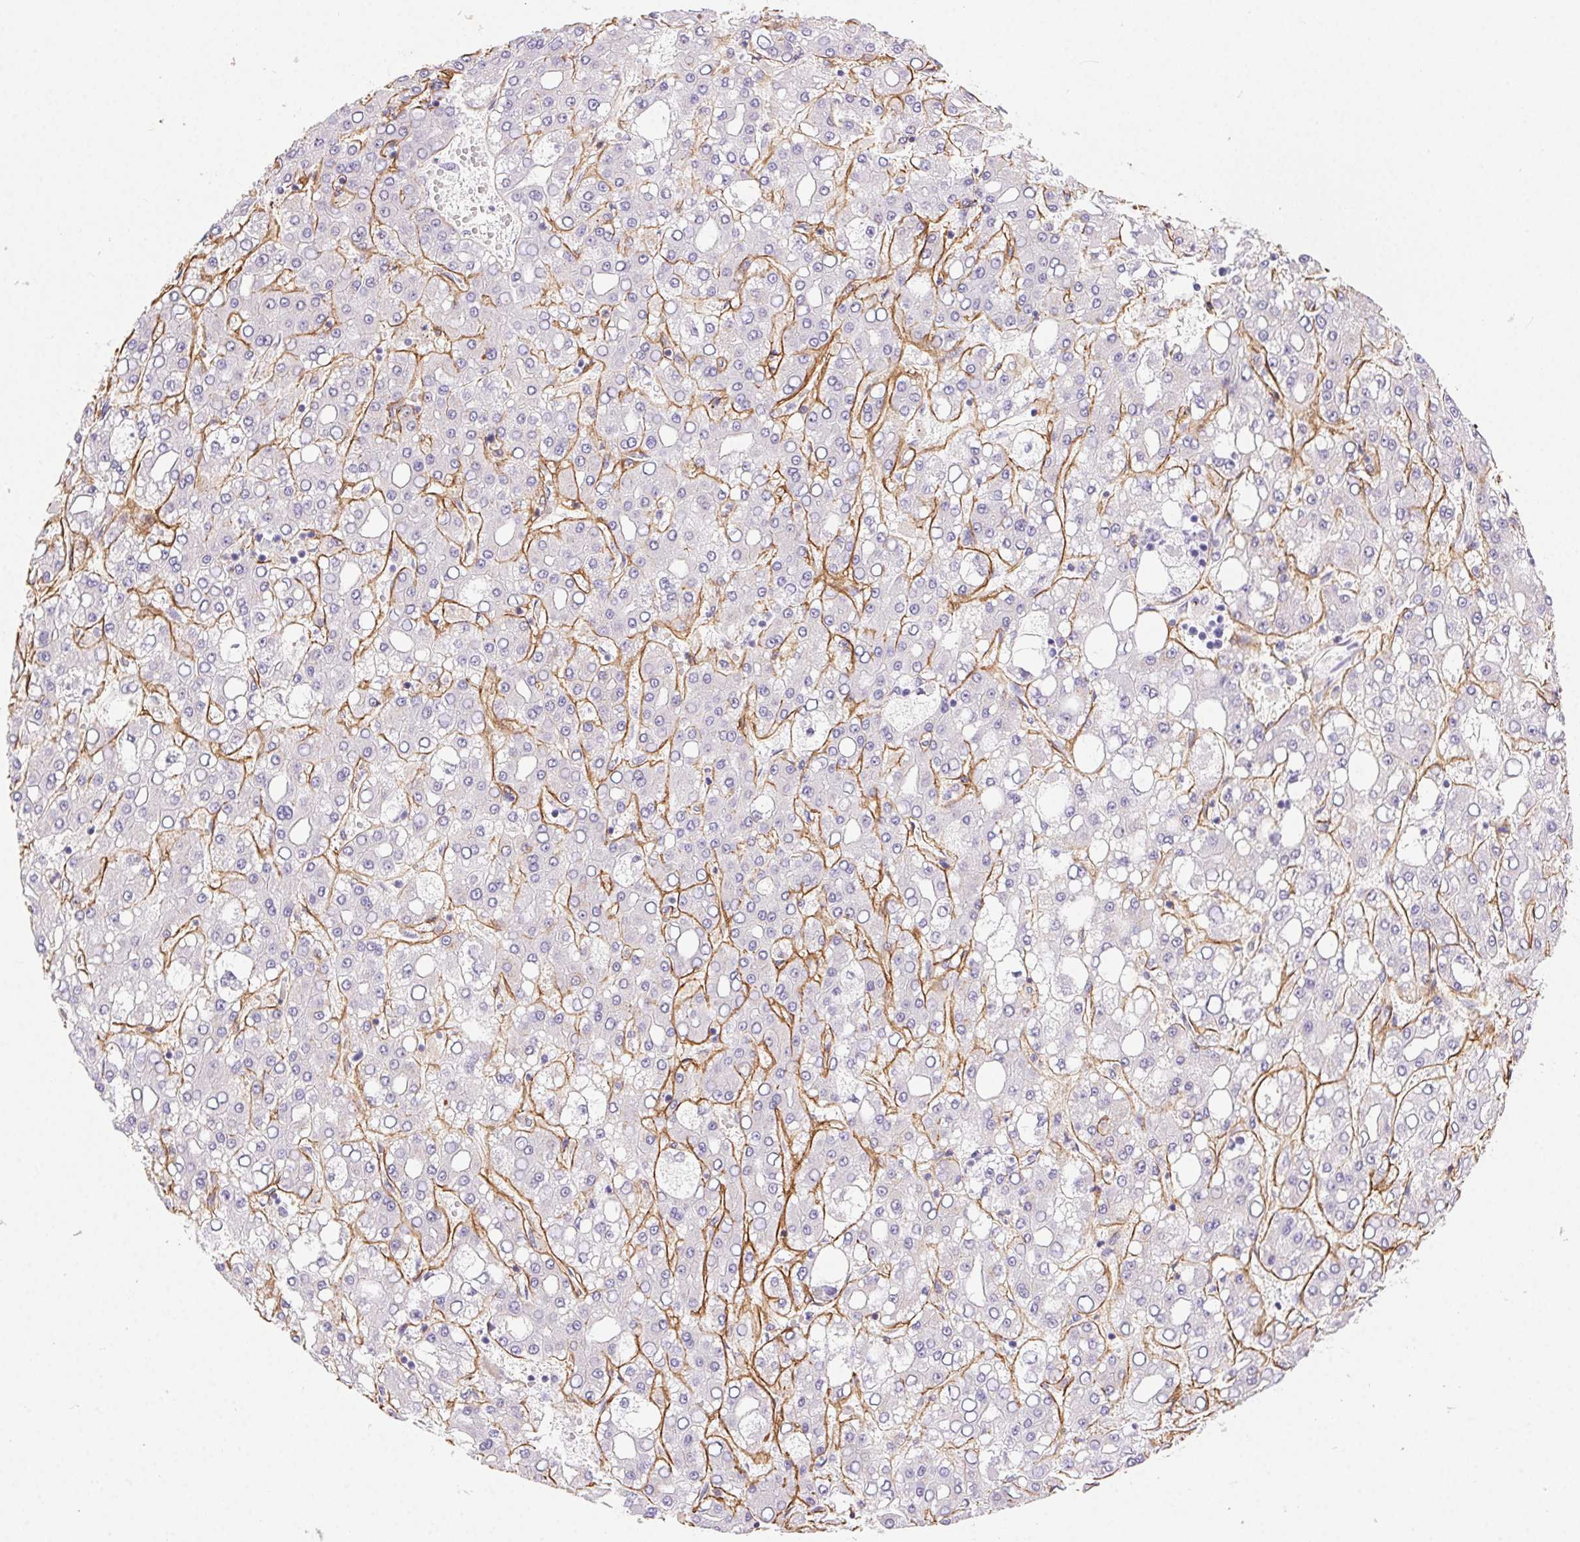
{"staining": {"intensity": "negative", "quantity": "none", "location": "none"}, "tissue": "liver cancer", "cell_type": "Tumor cells", "image_type": "cancer", "snomed": [{"axis": "morphology", "description": "Carcinoma, Hepatocellular, NOS"}, {"axis": "topography", "description": "Liver"}], "caption": "DAB (3,3'-diaminobenzidine) immunohistochemical staining of human liver hepatocellular carcinoma reveals no significant staining in tumor cells.", "gene": "PDZD2", "patient": {"sex": "male", "age": 65}}